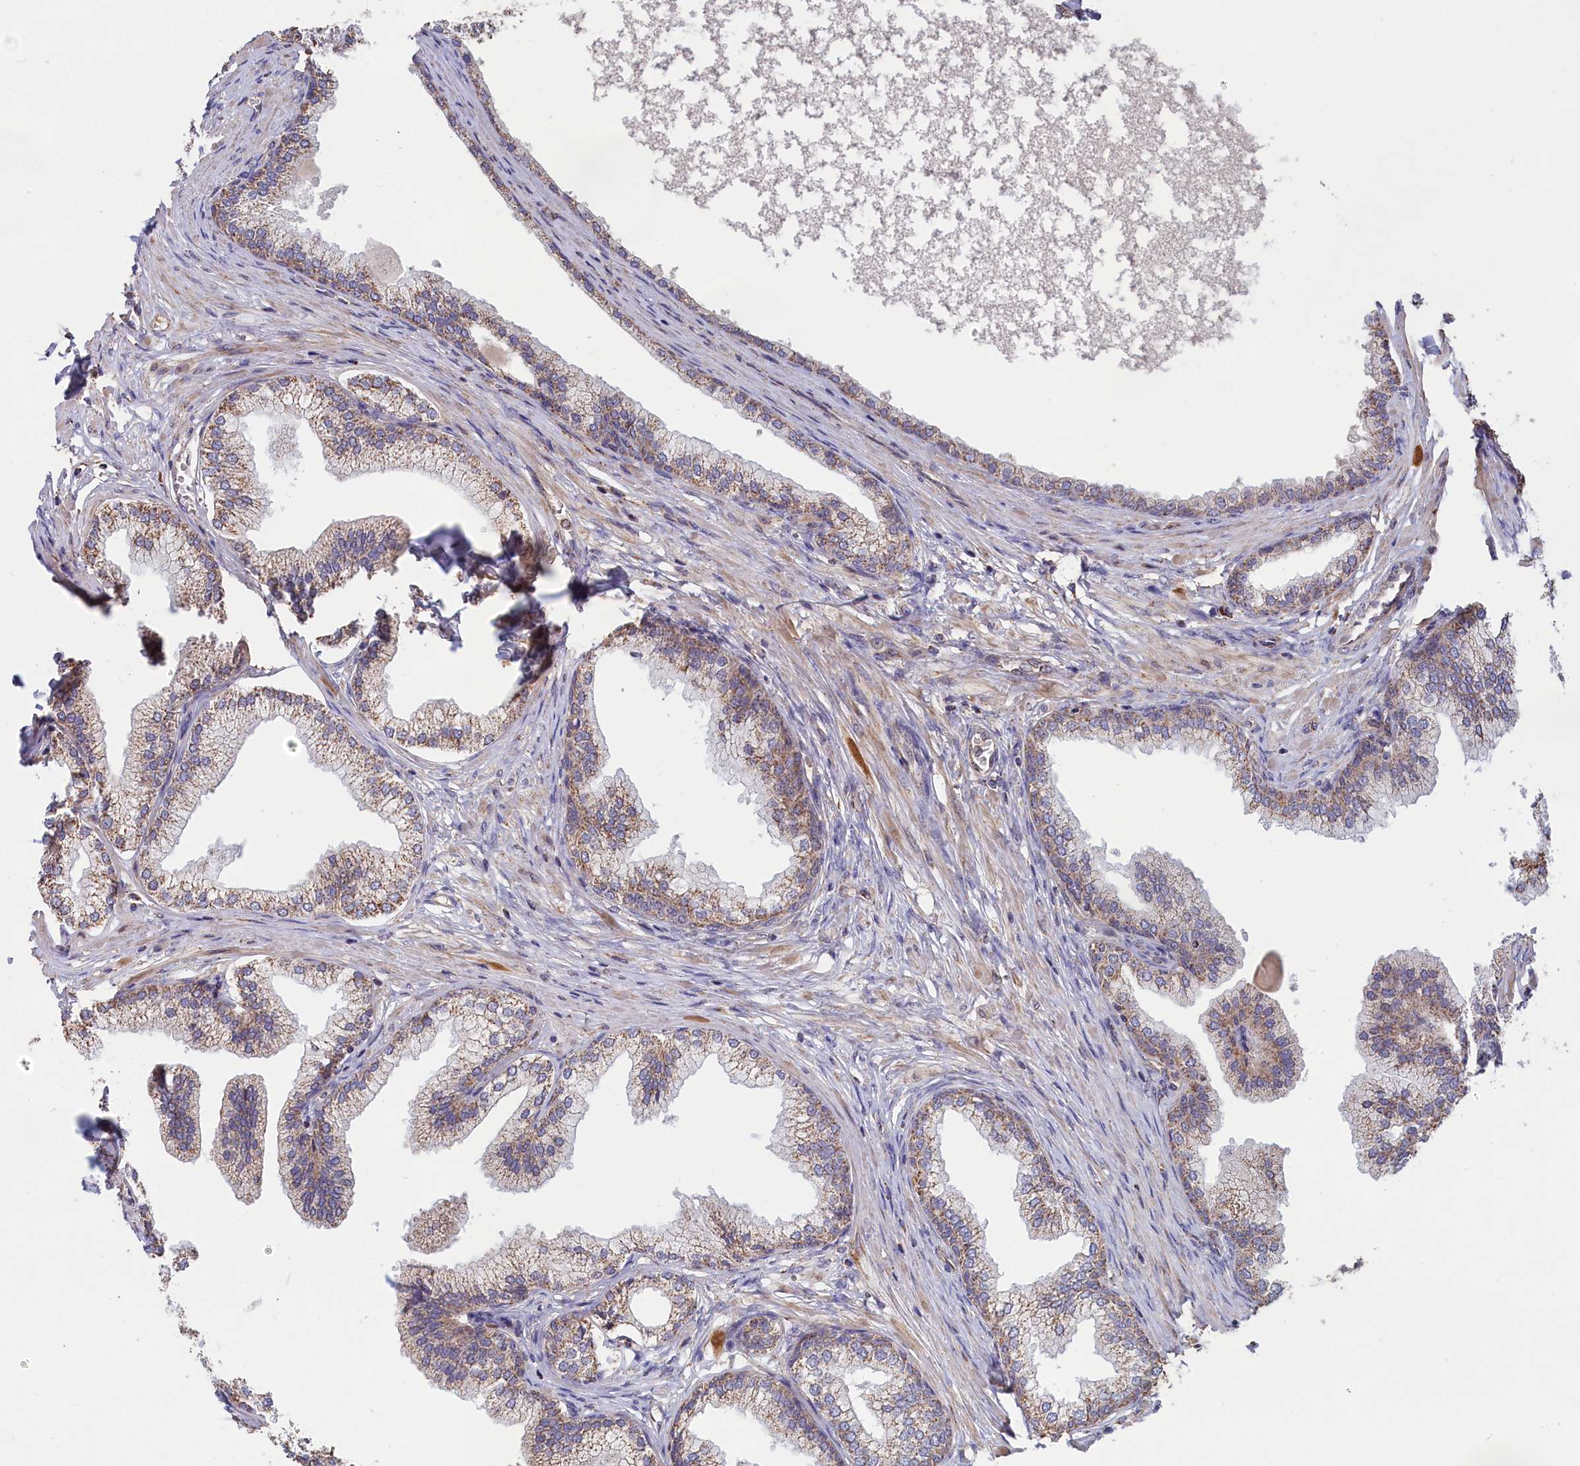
{"staining": {"intensity": "moderate", "quantity": "25%-75%", "location": "cytoplasmic/membranous"}, "tissue": "prostate", "cell_type": "Glandular cells", "image_type": "normal", "snomed": [{"axis": "morphology", "description": "Normal tissue, NOS"}, {"axis": "morphology", "description": "Urothelial carcinoma, Low grade"}, {"axis": "topography", "description": "Urinary bladder"}, {"axis": "topography", "description": "Prostate"}], "caption": "Prostate stained with DAB (3,3'-diaminobenzidine) IHC reveals medium levels of moderate cytoplasmic/membranous expression in approximately 25%-75% of glandular cells. The staining was performed using DAB to visualize the protein expression in brown, while the nuclei were stained in blue with hematoxylin (Magnification: 20x).", "gene": "ENSG00000269825", "patient": {"sex": "male", "age": 60}}